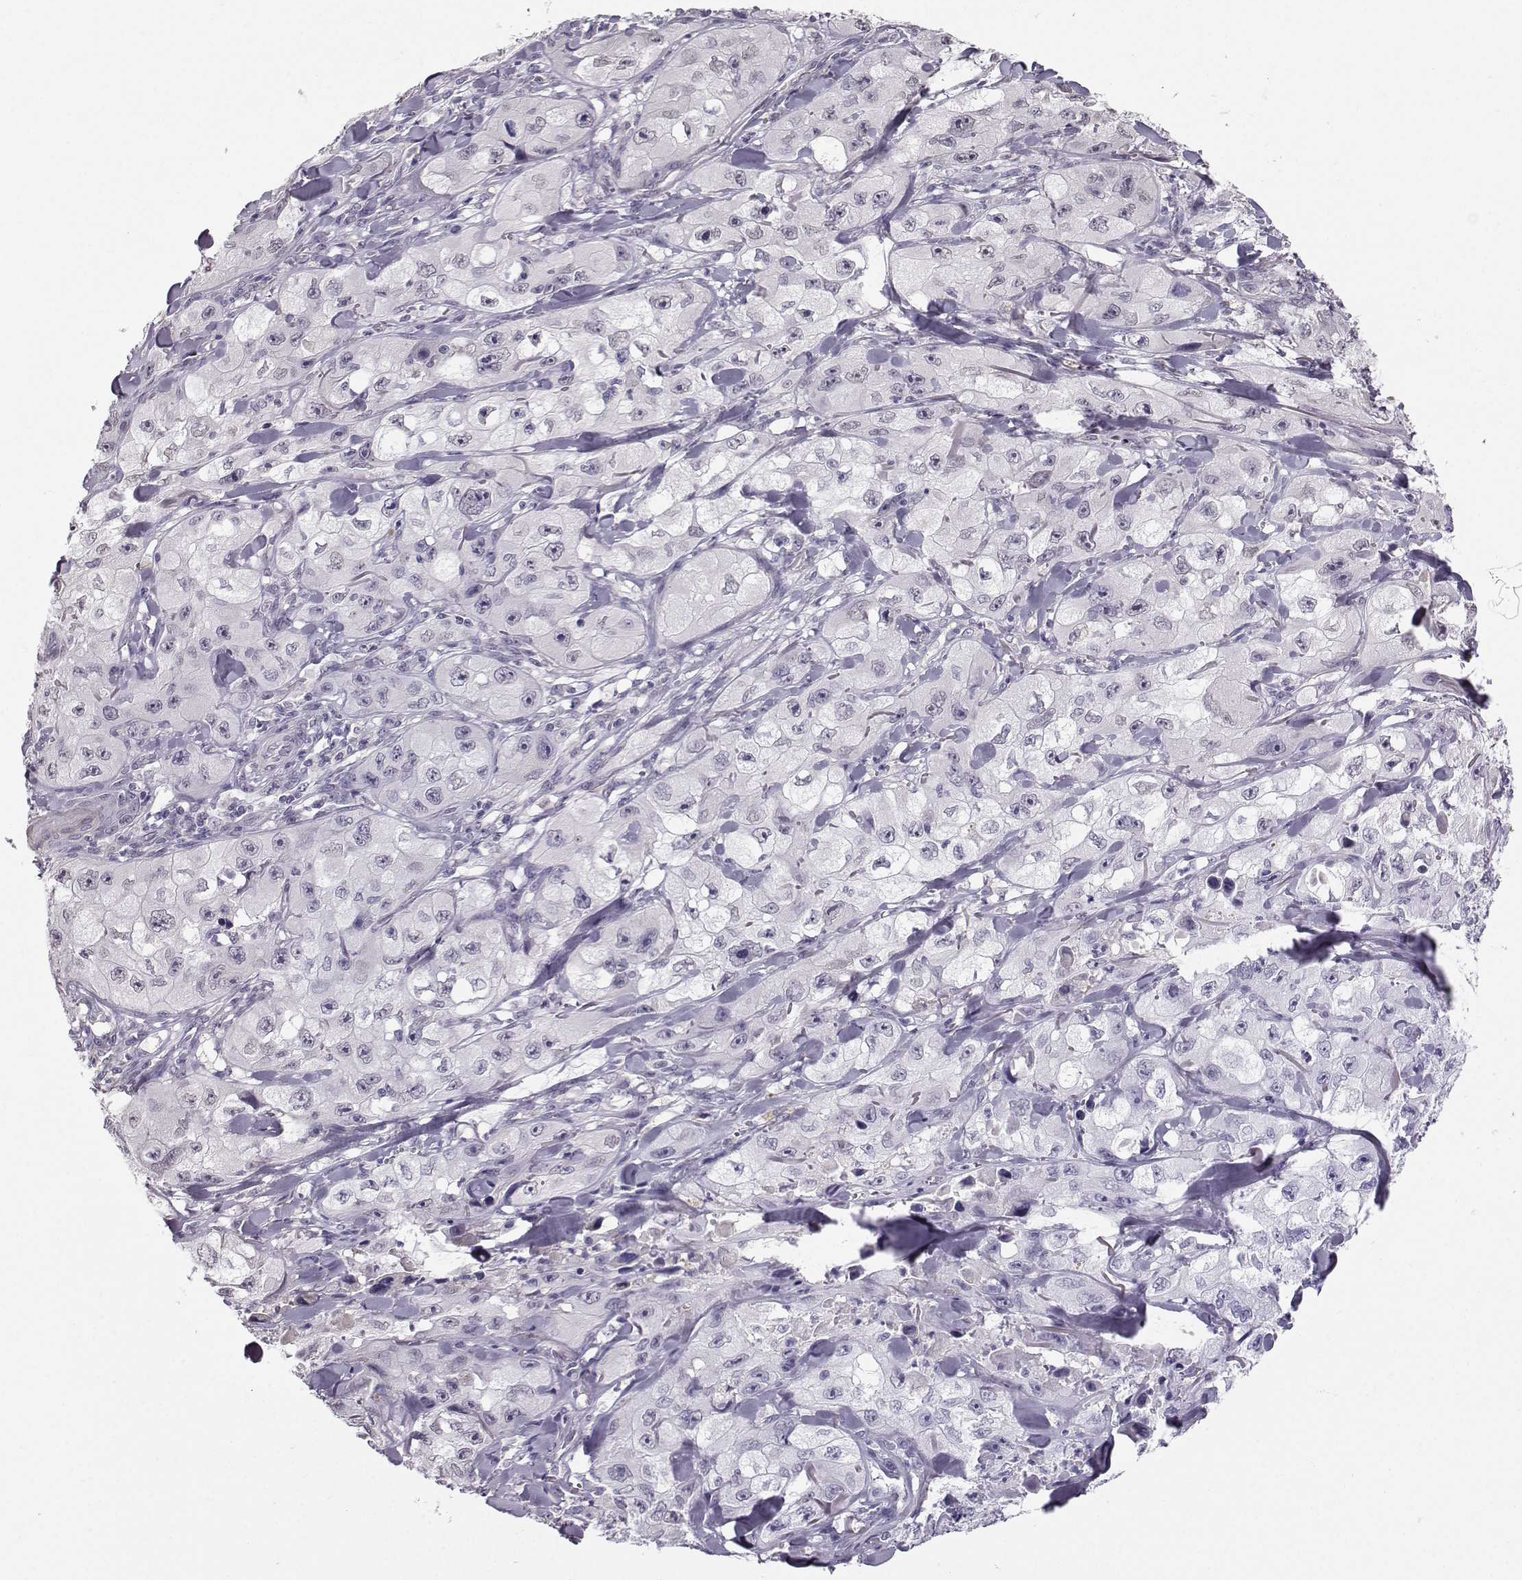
{"staining": {"intensity": "negative", "quantity": "none", "location": "none"}, "tissue": "skin cancer", "cell_type": "Tumor cells", "image_type": "cancer", "snomed": [{"axis": "morphology", "description": "Squamous cell carcinoma, NOS"}, {"axis": "topography", "description": "Skin"}, {"axis": "topography", "description": "Subcutis"}], "caption": "Tumor cells show no significant protein staining in skin cancer (squamous cell carcinoma). (DAB immunohistochemistry visualized using brightfield microscopy, high magnification).", "gene": "TSPYL5", "patient": {"sex": "male", "age": 73}}